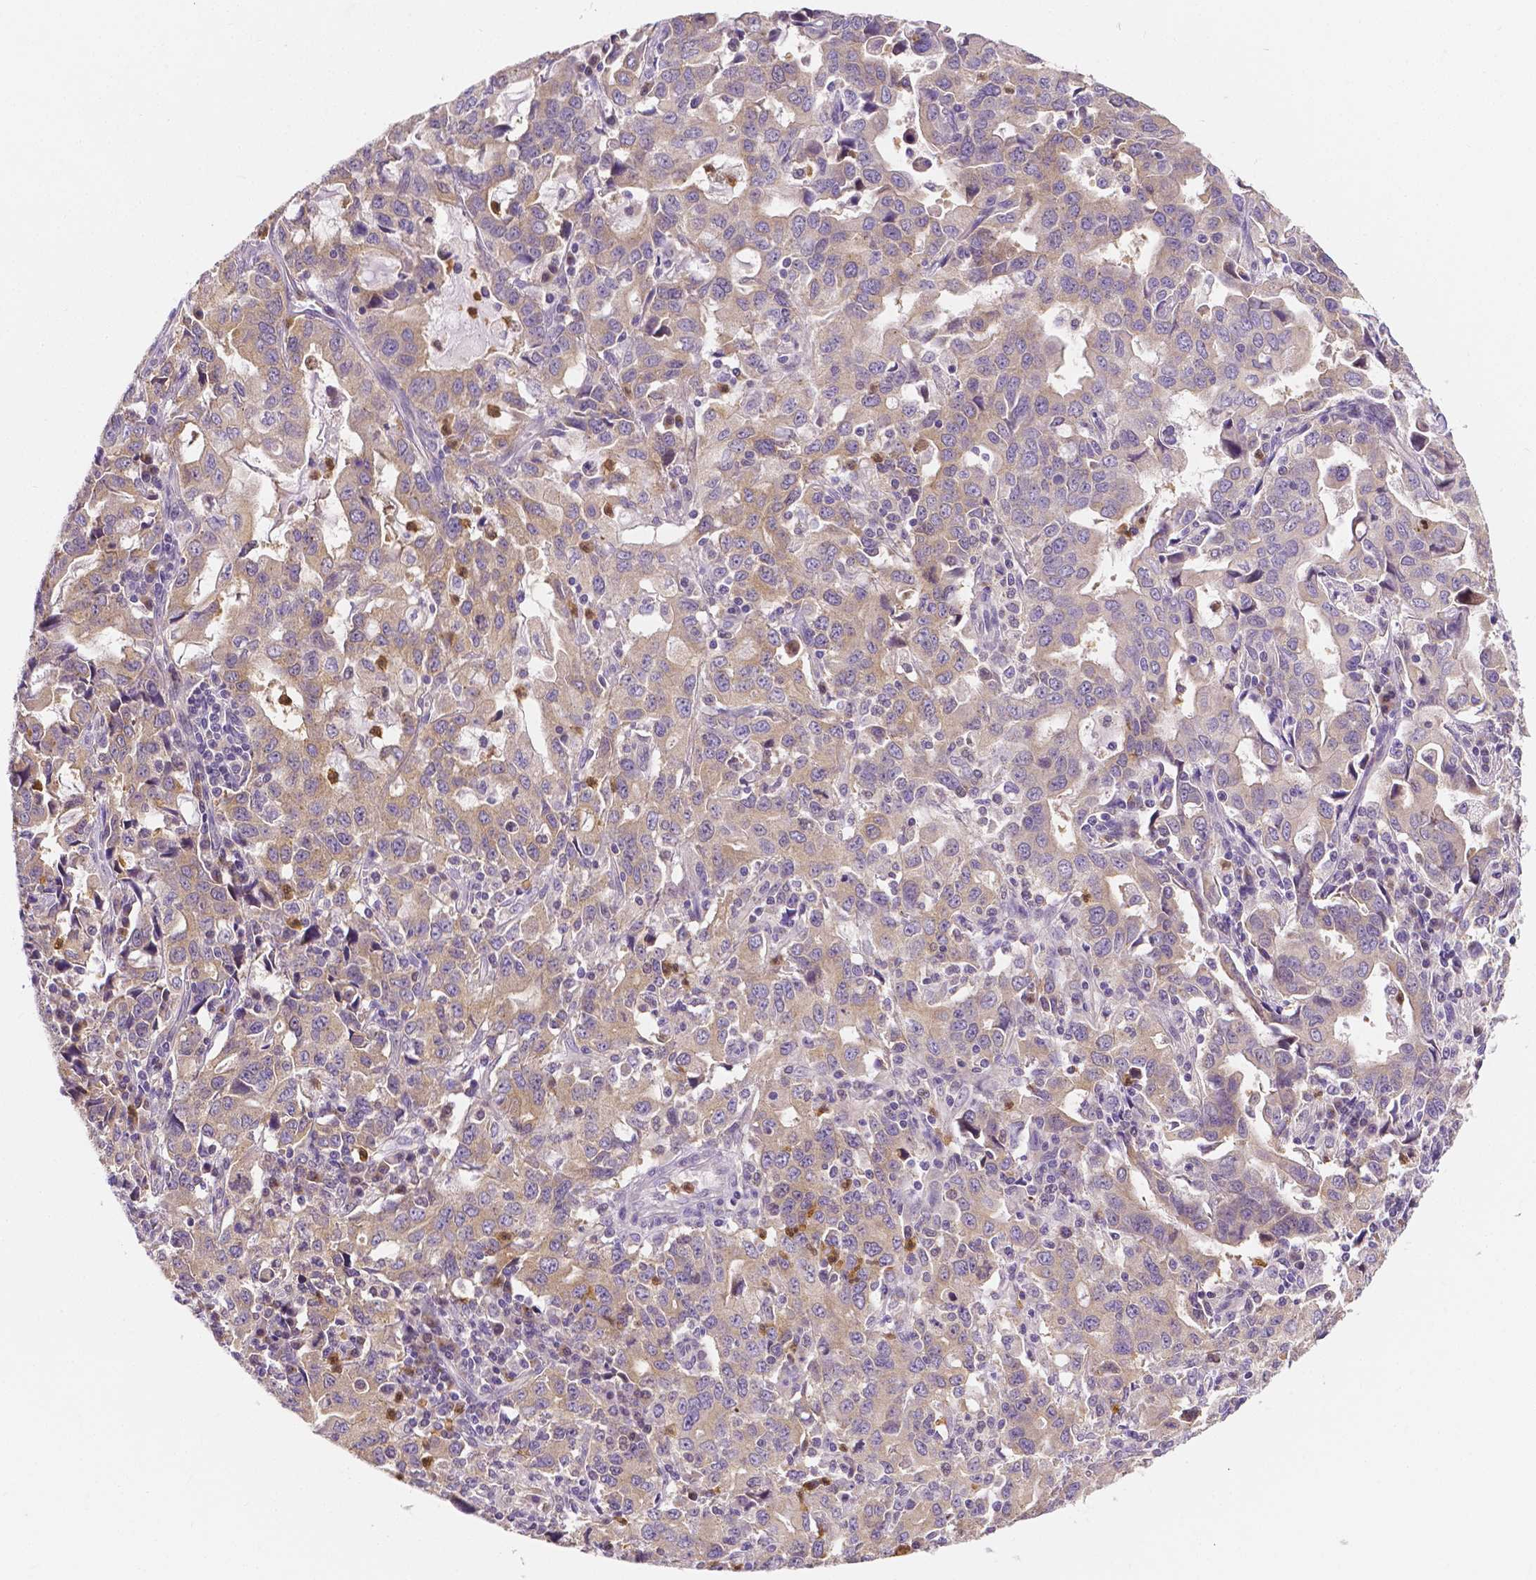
{"staining": {"intensity": "weak", "quantity": ">75%", "location": "cytoplasmic/membranous"}, "tissue": "stomach cancer", "cell_type": "Tumor cells", "image_type": "cancer", "snomed": [{"axis": "morphology", "description": "Adenocarcinoma, NOS"}, {"axis": "topography", "description": "Stomach, upper"}], "caption": "Protein staining of adenocarcinoma (stomach) tissue demonstrates weak cytoplasmic/membranous positivity in about >75% of tumor cells.", "gene": "ZNRD2", "patient": {"sex": "male", "age": 85}}